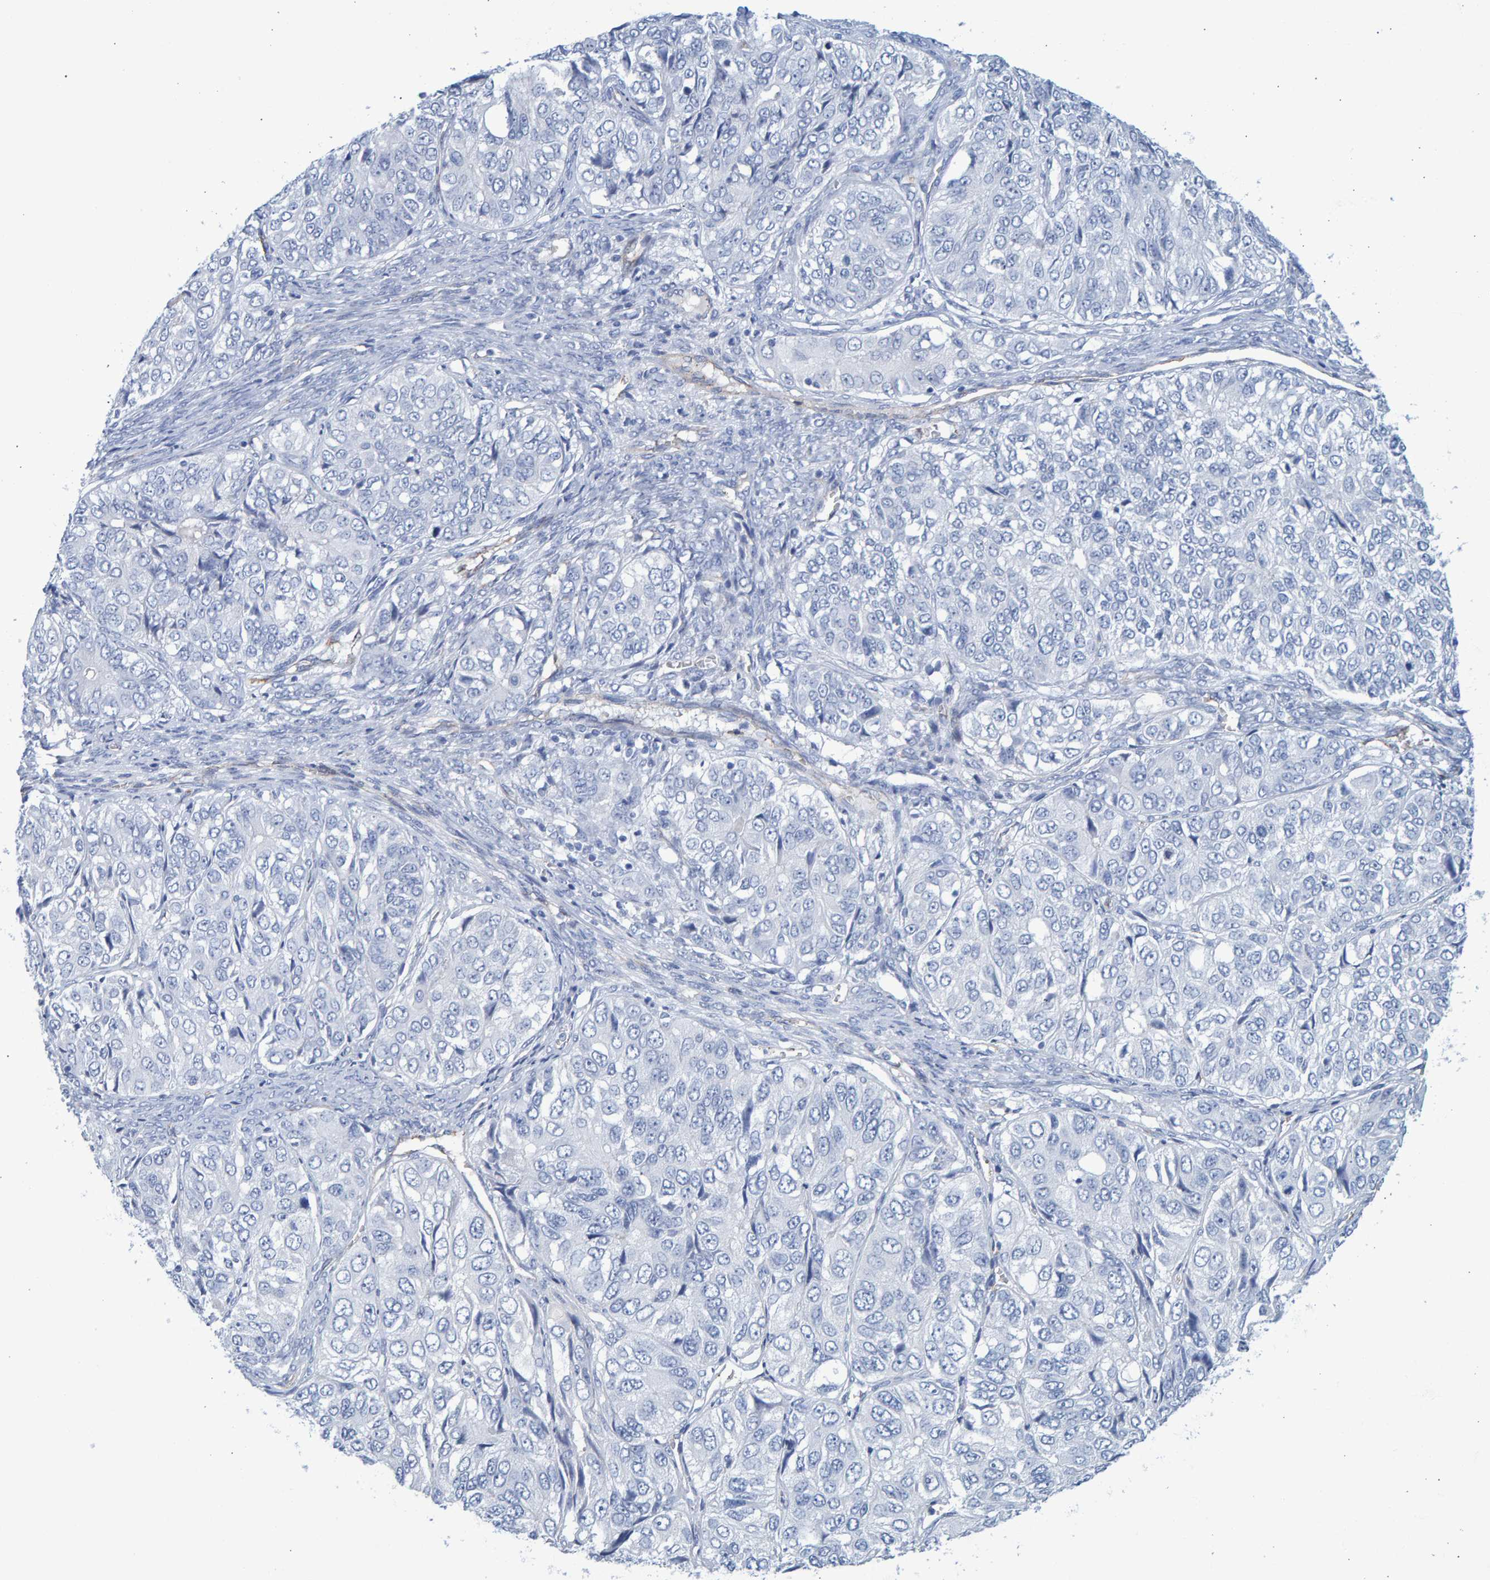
{"staining": {"intensity": "negative", "quantity": "none", "location": "none"}, "tissue": "ovarian cancer", "cell_type": "Tumor cells", "image_type": "cancer", "snomed": [{"axis": "morphology", "description": "Carcinoma, endometroid"}, {"axis": "topography", "description": "Ovary"}], "caption": "The IHC histopathology image has no significant staining in tumor cells of ovarian cancer tissue.", "gene": "SLC34A3", "patient": {"sex": "female", "age": 51}}